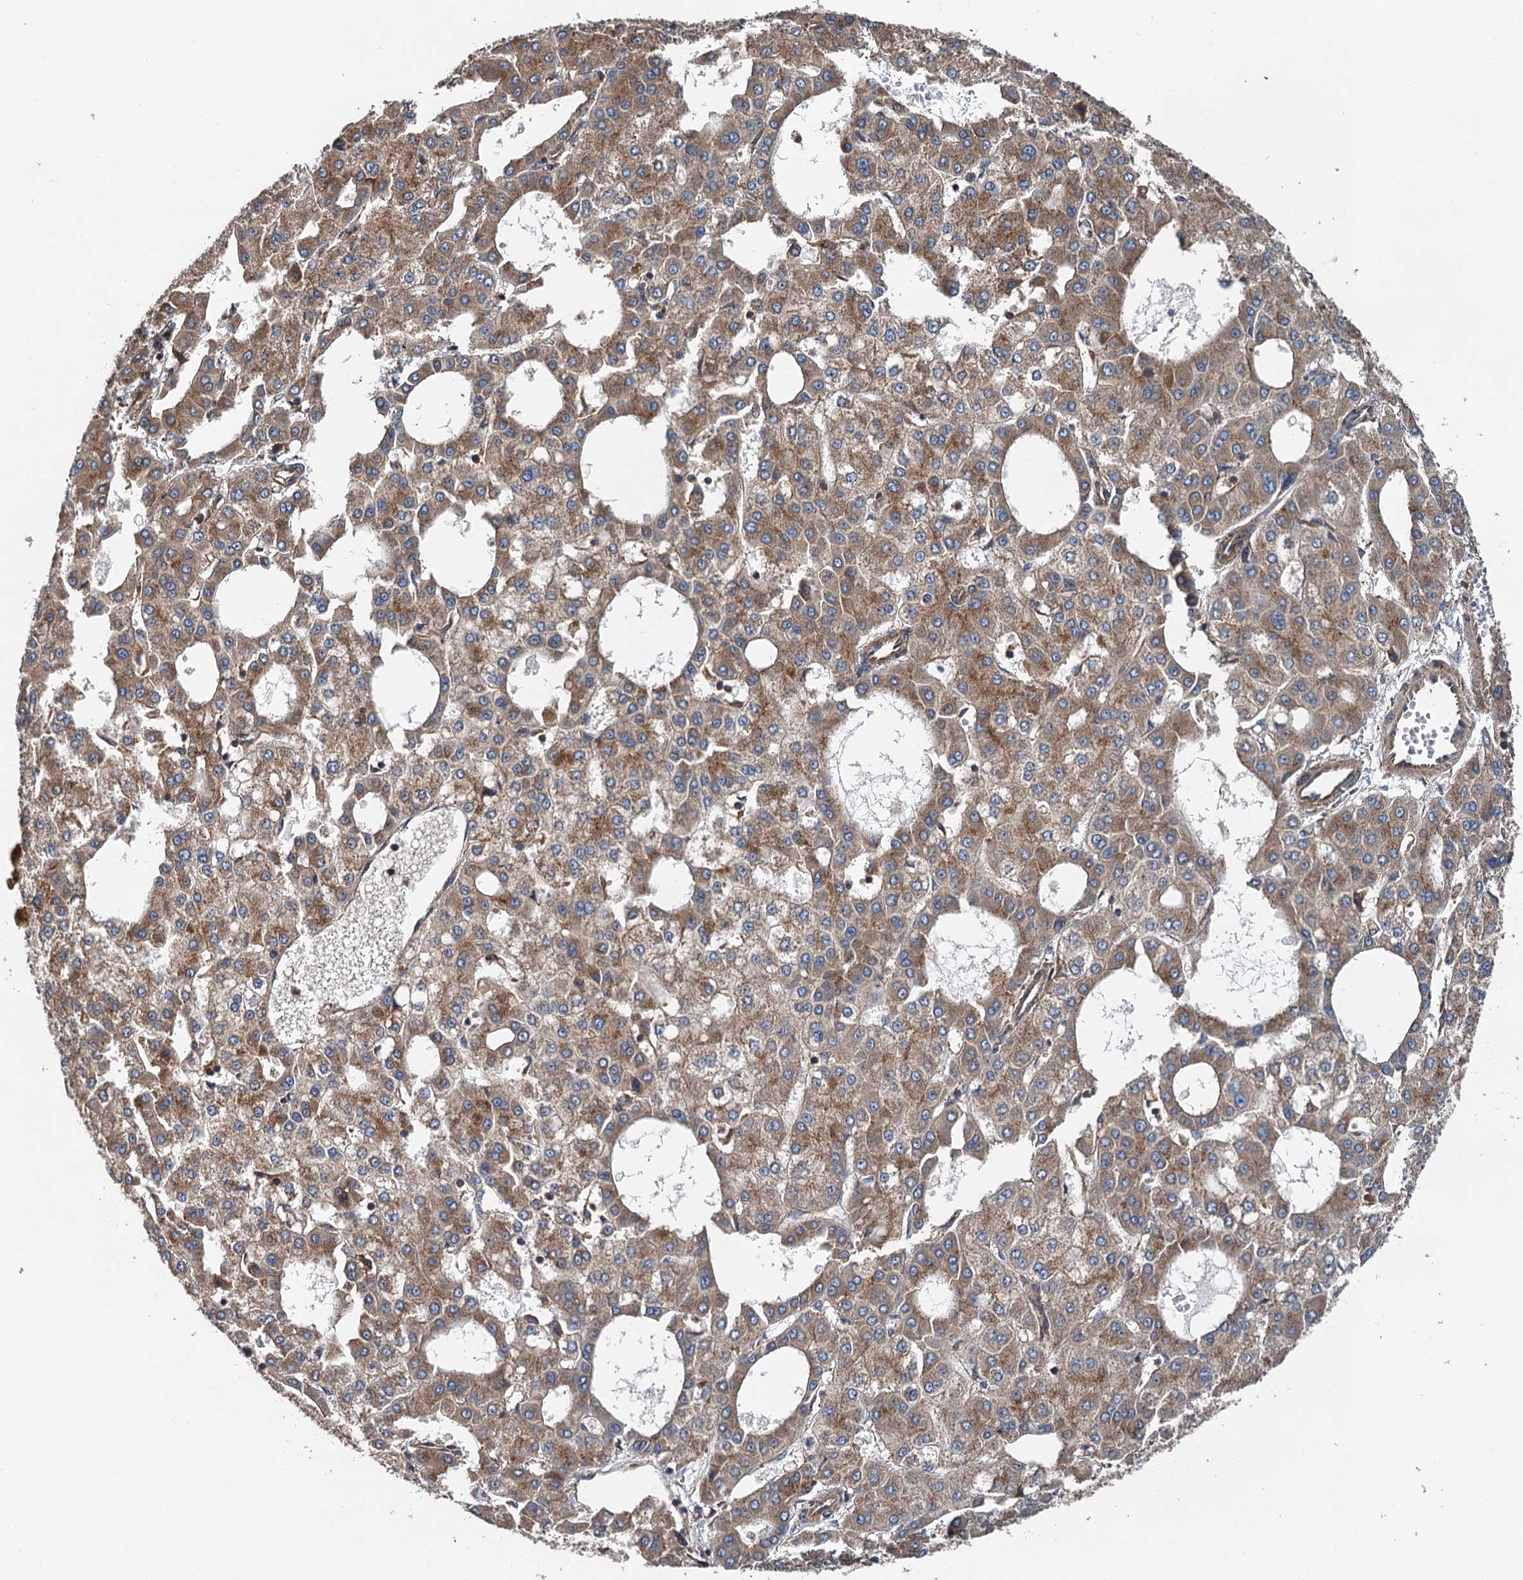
{"staining": {"intensity": "moderate", "quantity": ">75%", "location": "cytoplasmic/membranous"}, "tissue": "liver cancer", "cell_type": "Tumor cells", "image_type": "cancer", "snomed": [{"axis": "morphology", "description": "Carcinoma, Hepatocellular, NOS"}, {"axis": "topography", "description": "Liver"}], "caption": "Protein expression analysis of human liver hepatocellular carcinoma reveals moderate cytoplasmic/membranous positivity in about >75% of tumor cells.", "gene": "COG3", "patient": {"sex": "male", "age": 47}}